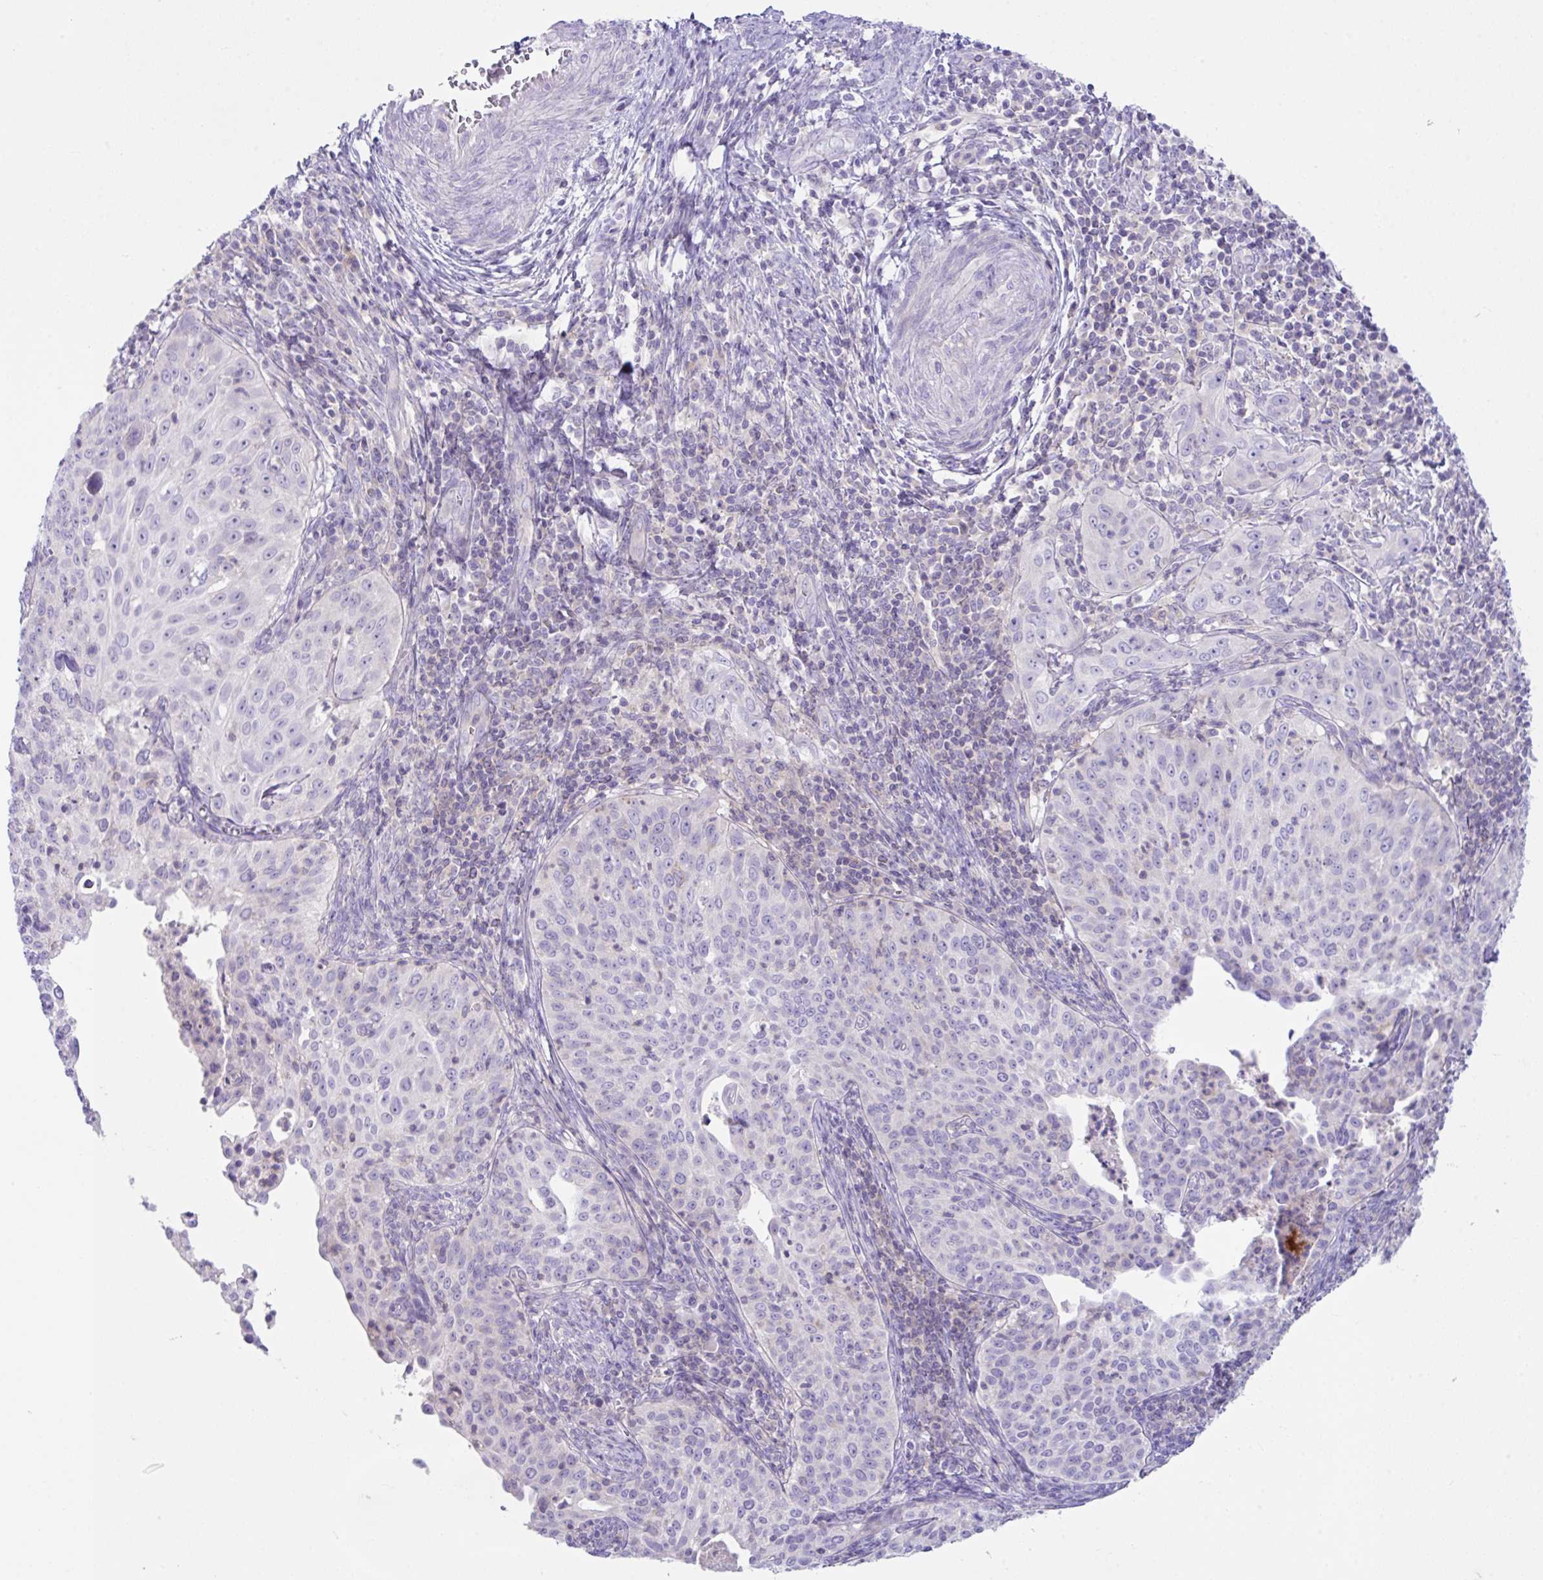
{"staining": {"intensity": "negative", "quantity": "none", "location": "none"}, "tissue": "cervical cancer", "cell_type": "Tumor cells", "image_type": "cancer", "snomed": [{"axis": "morphology", "description": "Squamous cell carcinoma, NOS"}, {"axis": "topography", "description": "Cervix"}], "caption": "This photomicrograph is of cervical cancer (squamous cell carcinoma) stained with immunohistochemistry to label a protein in brown with the nuclei are counter-stained blue. There is no staining in tumor cells.", "gene": "D2HGDH", "patient": {"sex": "female", "age": 30}}